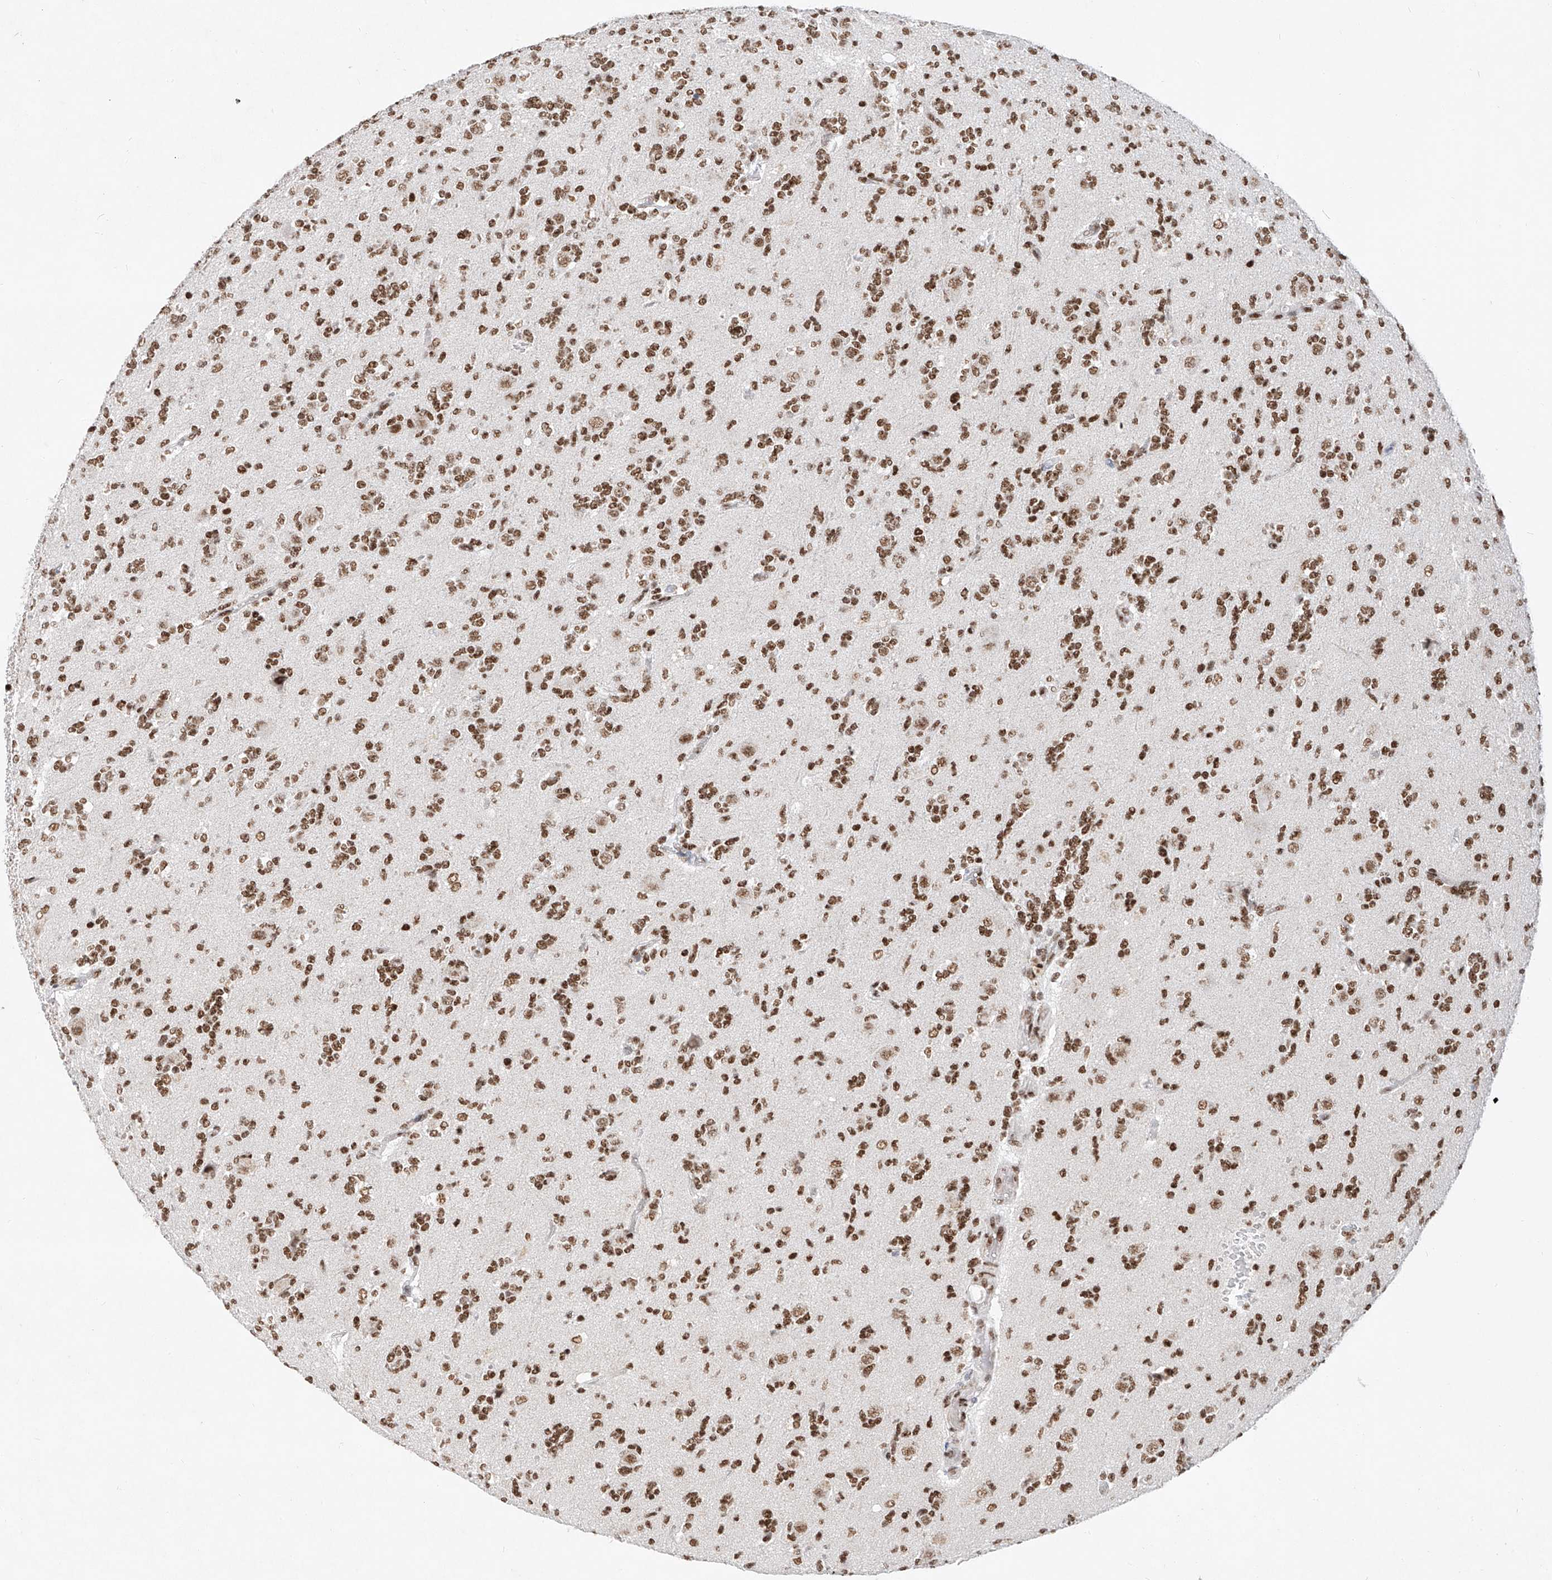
{"staining": {"intensity": "moderate", "quantity": ">75%", "location": "nuclear"}, "tissue": "glioma", "cell_type": "Tumor cells", "image_type": "cancer", "snomed": [{"axis": "morphology", "description": "Glioma, malignant, High grade"}, {"axis": "topography", "description": "Brain"}], "caption": "A high-resolution image shows IHC staining of malignant glioma (high-grade), which demonstrates moderate nuclear staining in approximately >75% of tumor cells.", "gene": "TAF4", "patient": {"sex": "female", "age": 62}}